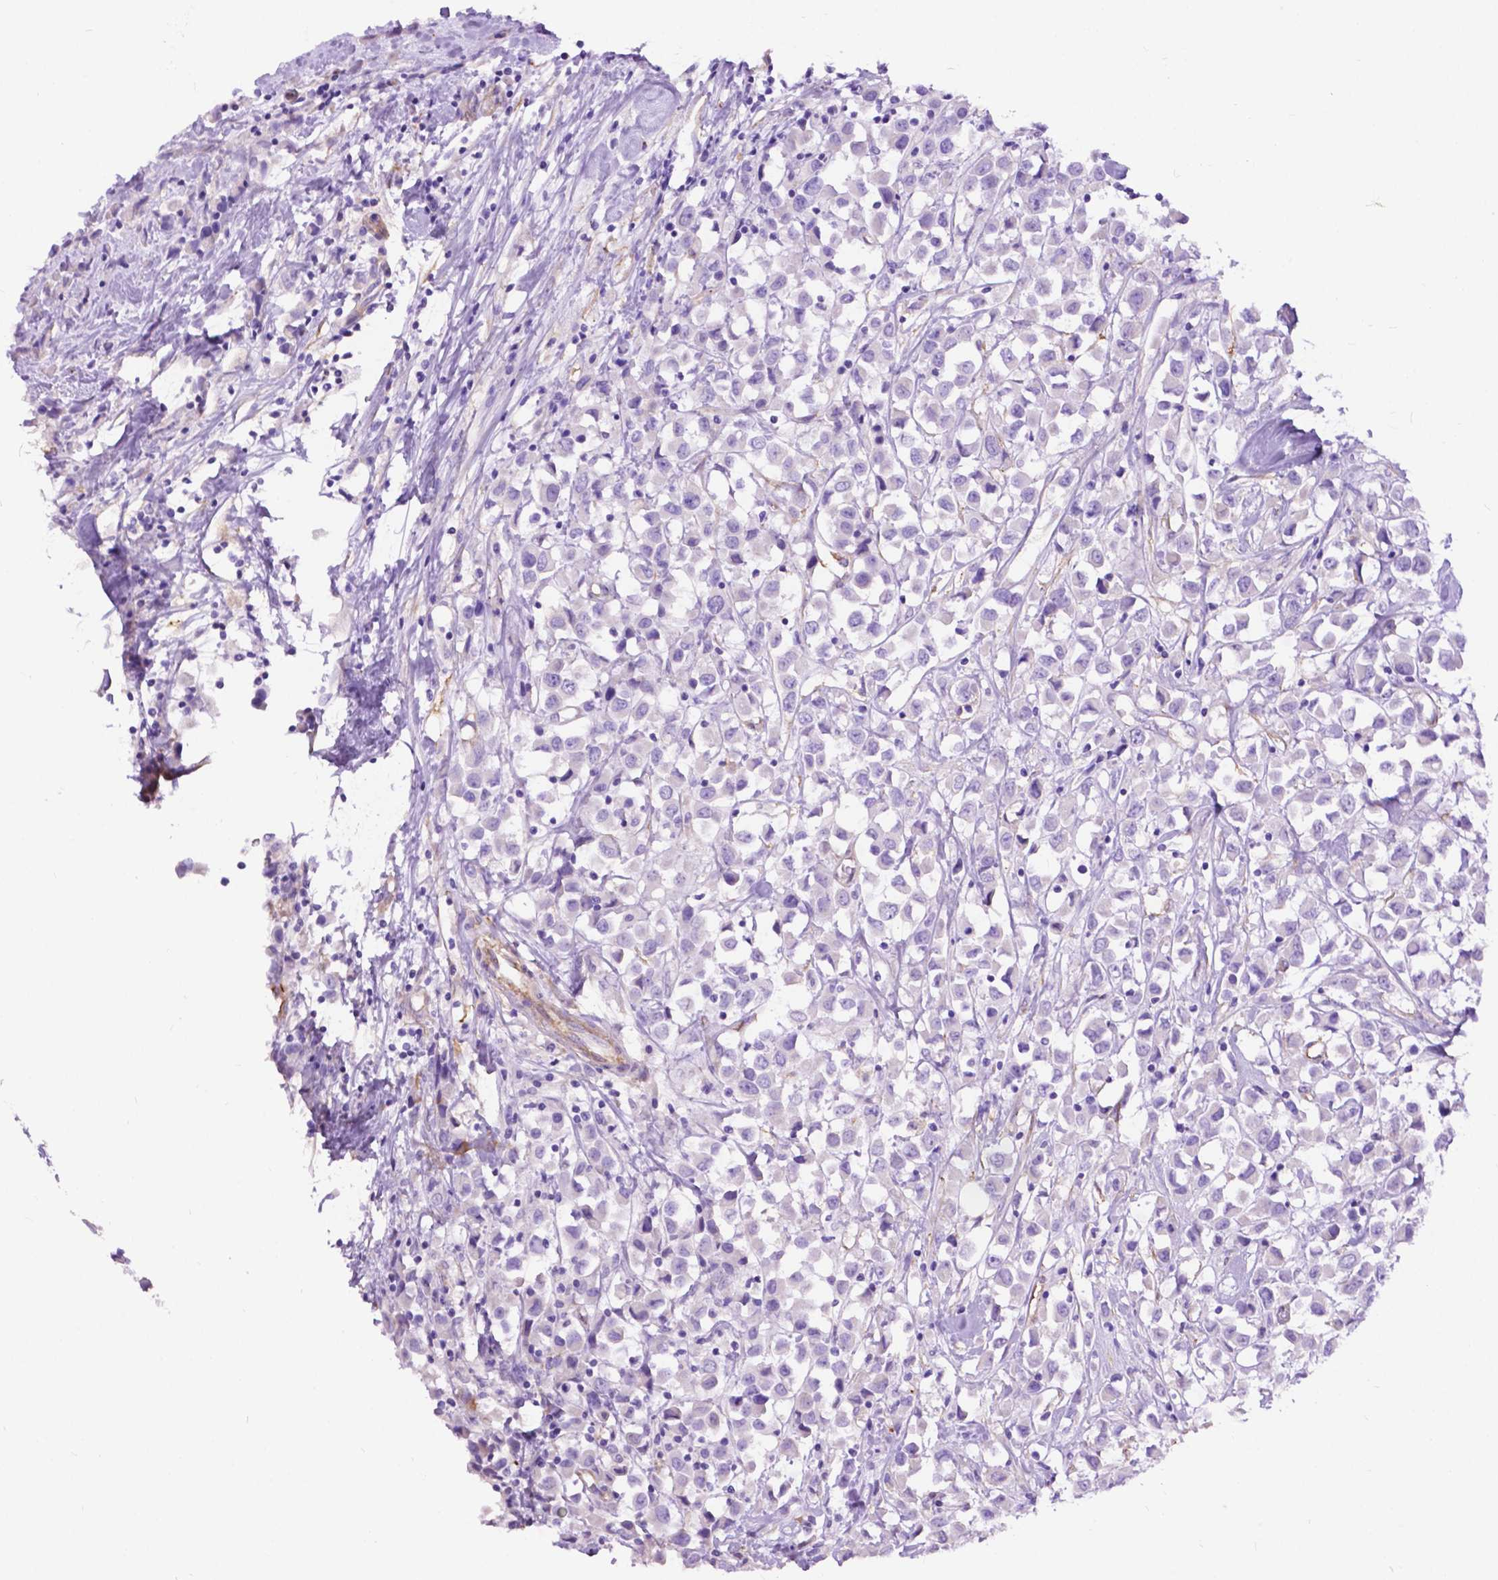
{"staining": {"intensity": "negative", "quantity": "none", "location": "none"}, "tissue": "breast cancer", "cell_type": "Tumor cells", "image_type": "cancer", "snomed": [{"axis": "morphology", "description": "Duct carcinoma"}, {"axis": "topography", "description": "Breast"}], "caption": "Tumor cells show no significant protein positivity in infiltrating ductal carcinoma (breast). The staining was performed using DAB to visualize the protein expression in brown, while the nuclei were stained in blue with hematoxylin (Magnification: 20x).", "gene": "PCDHA12", "patient": {"sex": "female", "age": 61}}